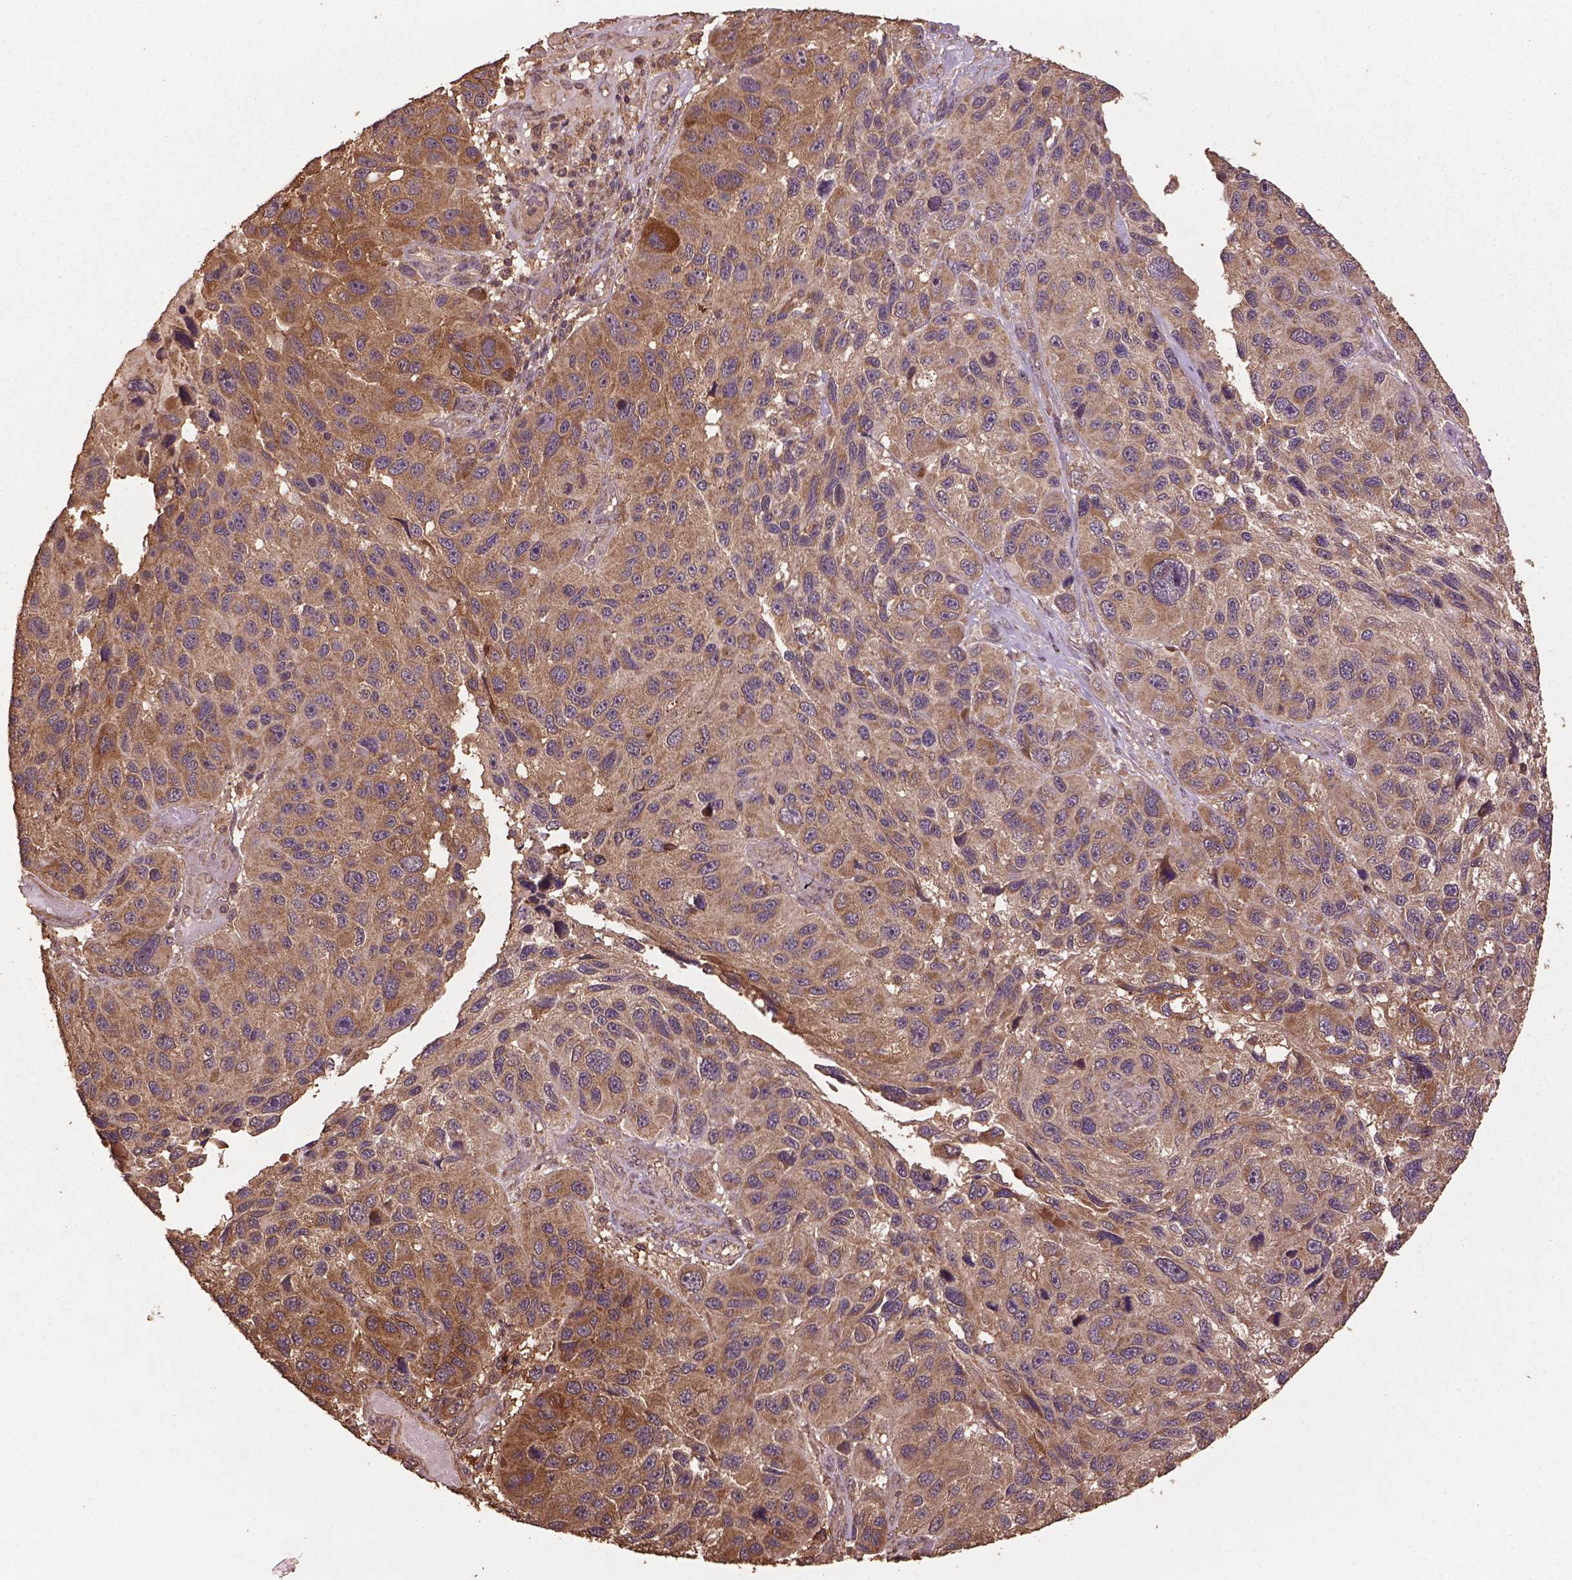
{"staining": {"intensity": "moderate", "quantity": ">75%", "location": "cytoplasmic/membranous"}, "tissue": "melanoma", "cell_type": "Tumor cells", "image_type": "cancer", "snomed": [{"axis": "morphology", "description": "Malignant melanoma, NOS"}, {"axis": "topography", "description": "Skin"}], "caption": "Malignant melanoma stained for a protein (brown) reveals moderate cytoplasmic/membranous positive expression in about >75% of tumor cells.", "gene": "BABAM1", "patient": {"sex": "male", "age": 53}}